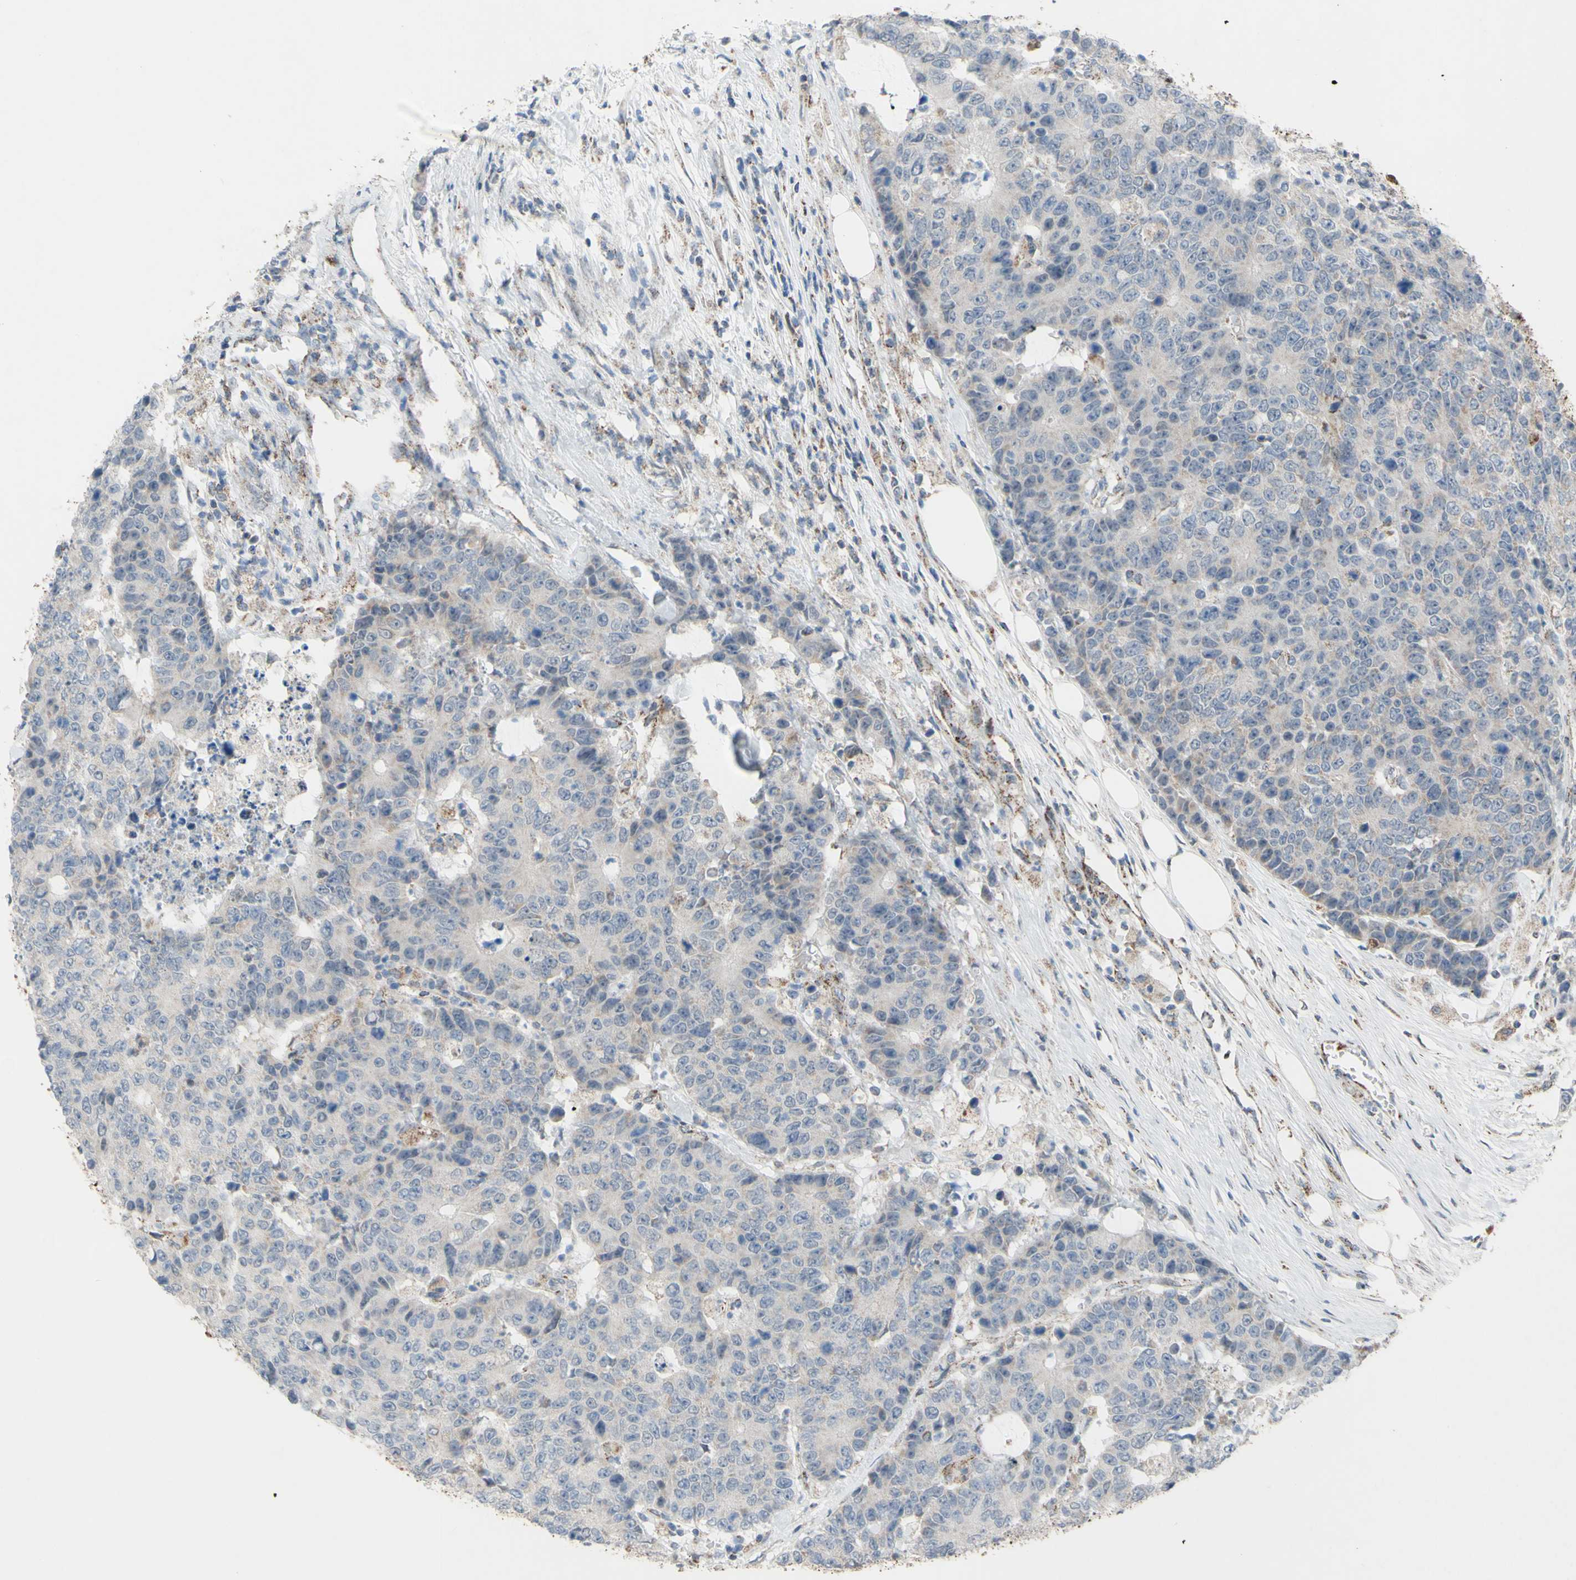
{"staining": {"intensity": "weak", "quantity": "25%-75%", "location": "cytoplasmic/membranous"}, "tissue": "colorectal cancer", "cell_type": "Tumor cells", "image_type": "cancer", "snomed": [{"axis": "morphology", "description": "Adenocarcinoma, NOS"}, {"axis": "topography", "description": "Colon"}], "caption": "About 25%-75% of tumor cells in colorectal cancer demonstrate weak cytoplasmic/membranous protein expression as visualized by brown immunohistochemical staining.", "gene": "GLT8D1", "patient": {"sex": "female", "age": 86}}